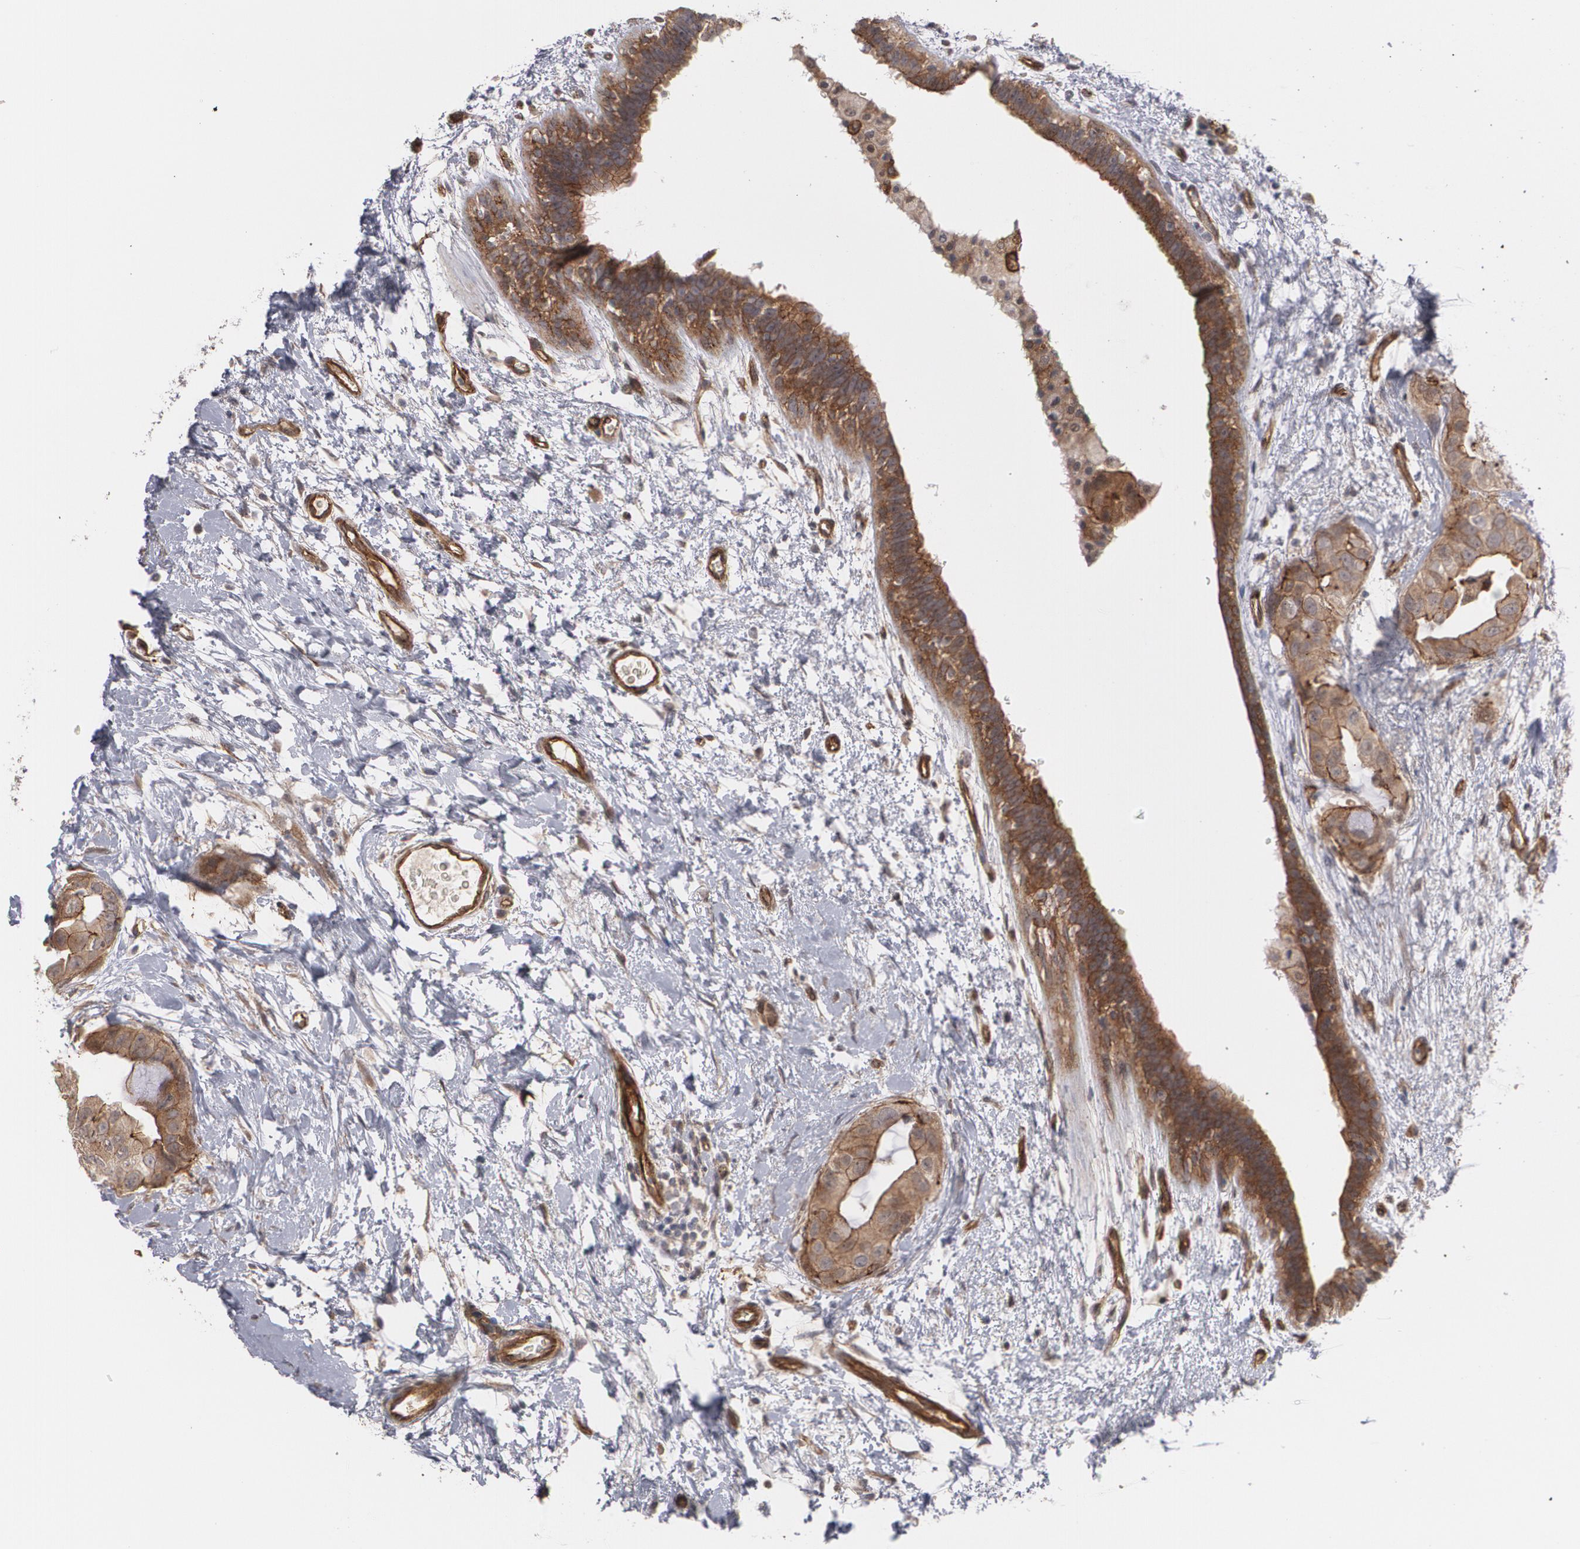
{"staining": {"intensity": "weak", "quantity": ">75%", "location": "cytoplasmic/membranous"}, "tissue": "breast cancer", "cell_type": "Tumor cells", "image_type": "cancer", "snomed": [{"axis": "morphology", "description": "Duct carcinoma"}, {"axis": "topography", "description": "Breast"}], "caption": "Intraductal carcinoma (breast) stained with DAB immunohistochemistry (IHC) reveals low levels of weak cytoplasmic/membranous positivity in approximately >75% of tumor cells. (DAB IHC with brightfield microscopy, high magnification).", "gene": "TJP1", "patient": {"sex": "female", "age": 40}}